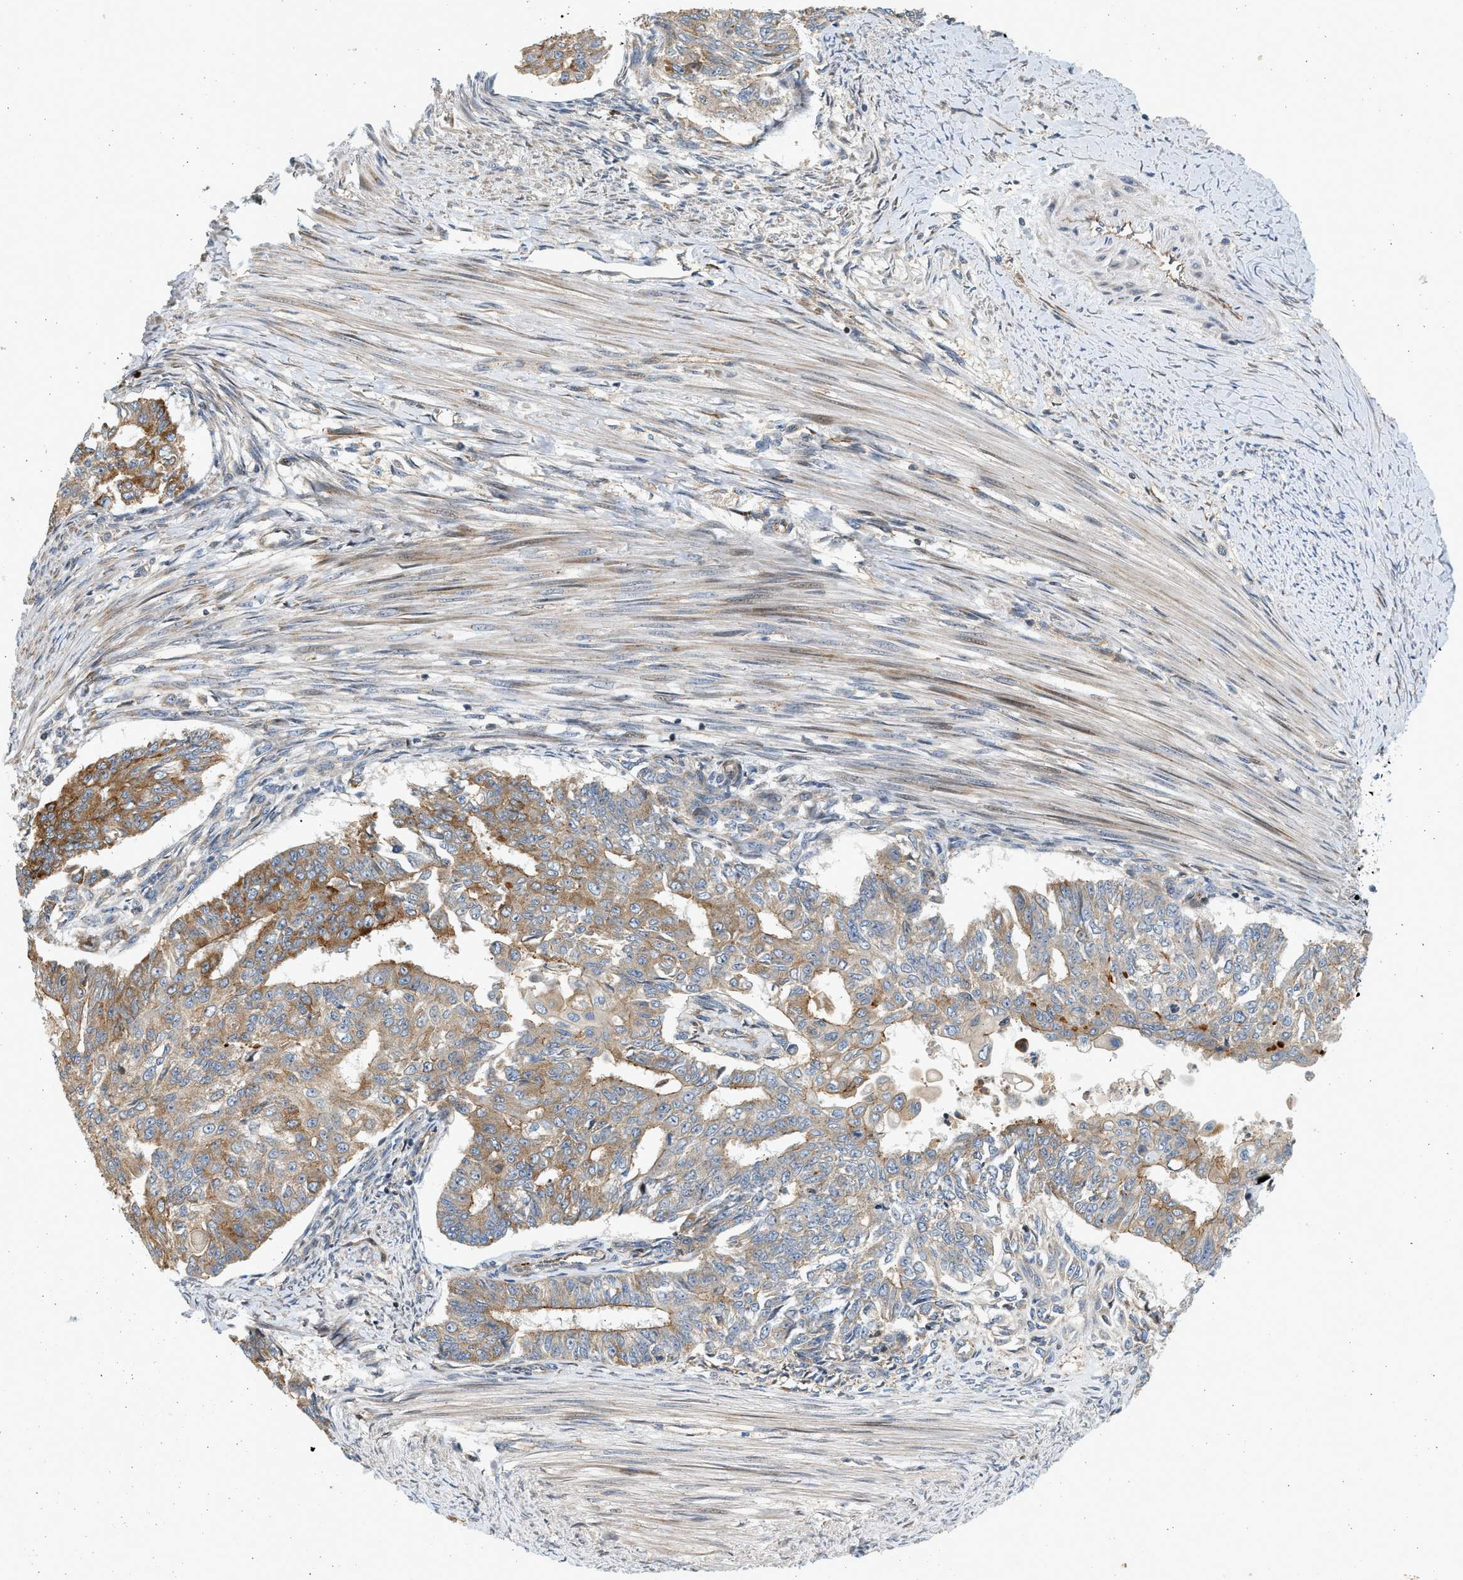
{"staining": {"intensity": "moderate", "quantity": "25%-75%", "location": "cytoplasmic/membranous"}, "tissue": "endometrial cancer", "cell_type": "Tumor cells", "image_type": "cancer", "snomed": [{"axis": "morphology", "description": "Adenocarcinoma, NOS"}, {"axis": "topography", "description": "Endometrium"}], "caption": "Endometrial cancer (adenocarcinoma) stained with IHC displays moderate cytoplasmic/membranous staining in approximately 25%-75% of tumor cells.", "gene": "NRSN2", "patient": {"sex": "female", "age": 32}}